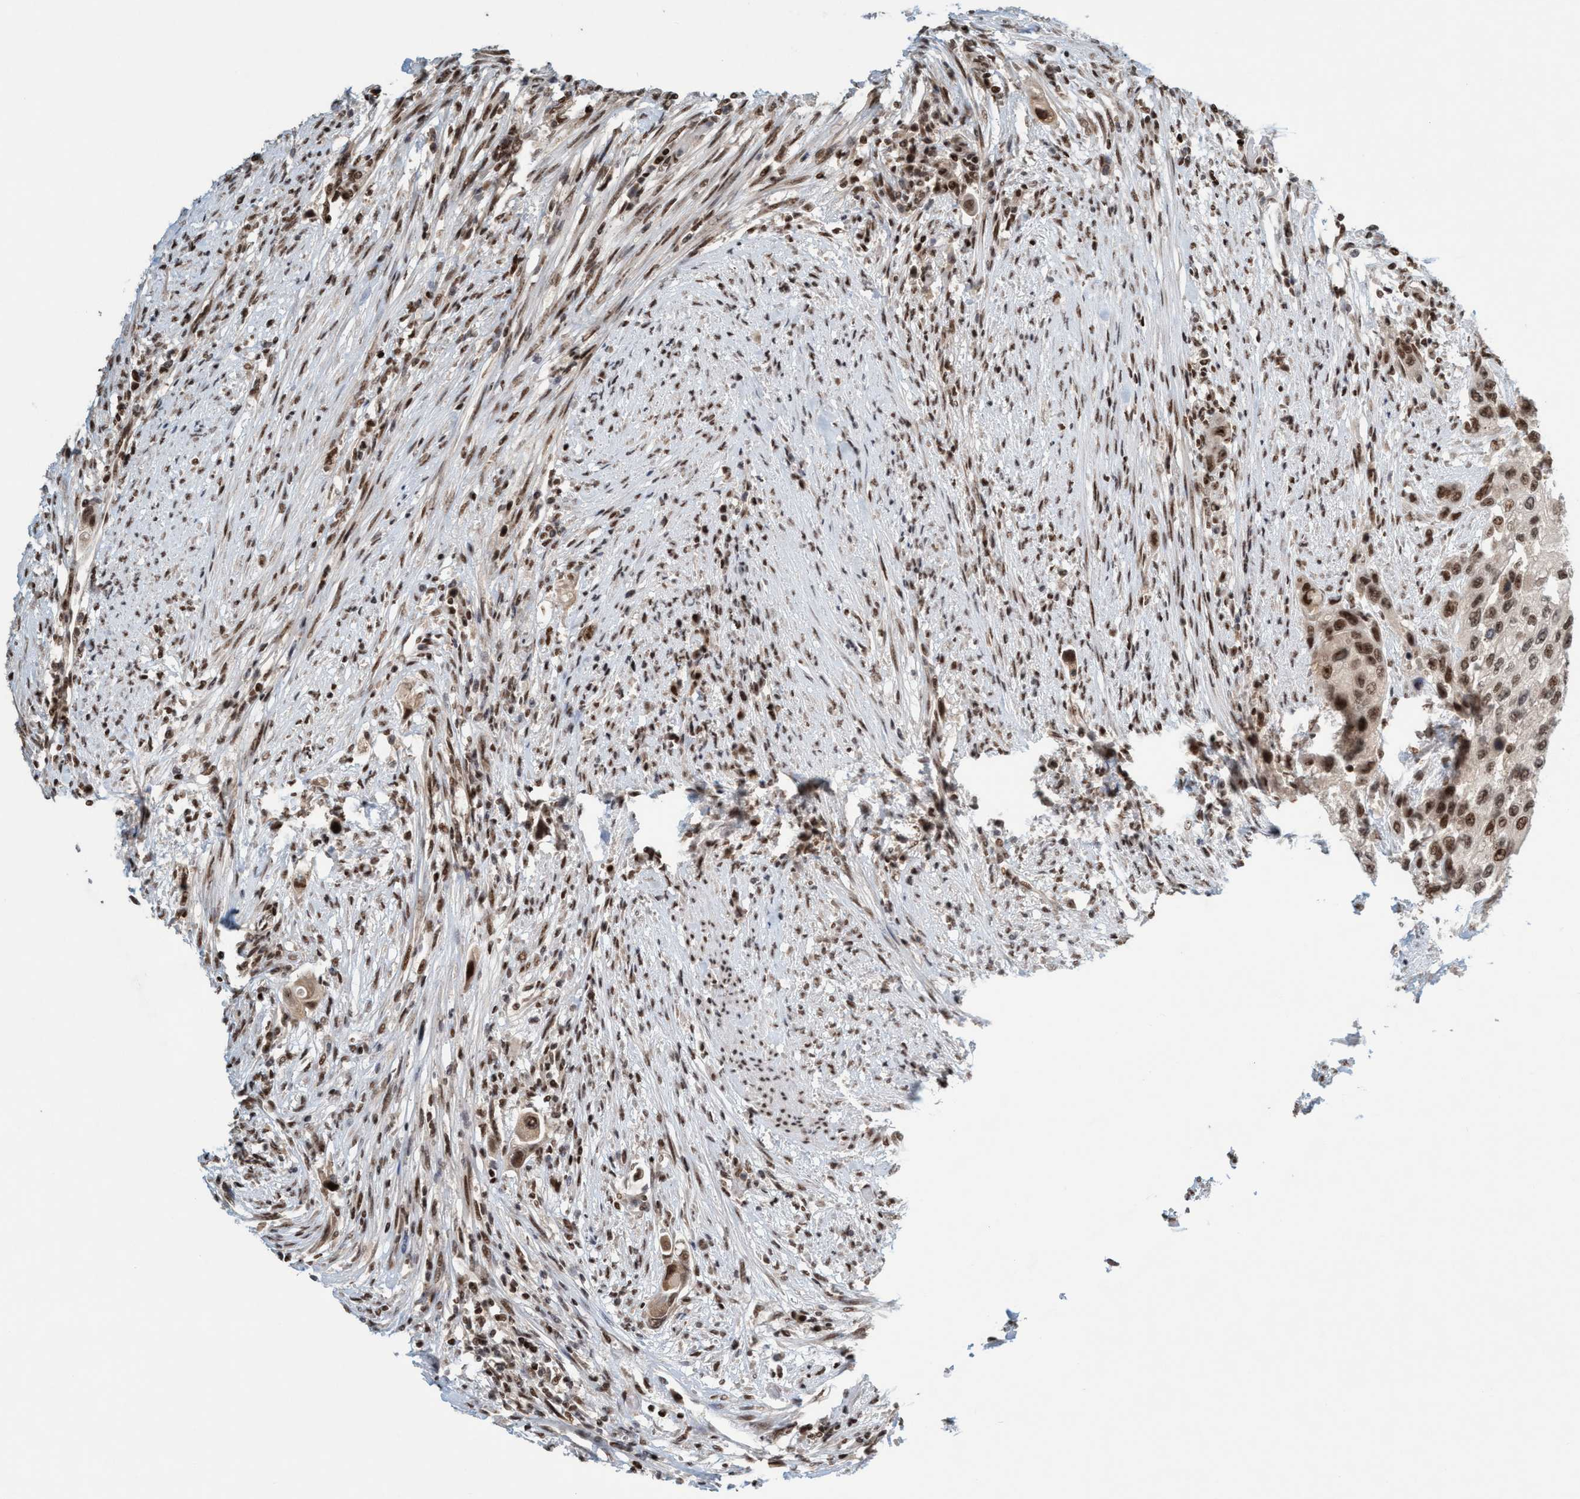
{"staining": {"intensity": "moderate", "quantity": ">75%", "location": "nuclear"}, "tissue": "urothelial cancer", "cell_type": "Tumor cells", "image_type": "cancer", "snomed": [{"axis": "morphology", "description": "Urothelial carcinoma, High grade"}, {"axis": "topography", "description": "Urinary bladder"}], "caption": "About >75% of tumor cells in urothelial cancer exhibit moderate nuclear protein positivity as visualized by brown immunohistochemical staining.", "gene": "SMCR8", "patient": {"sex": "female", "age": 56}}